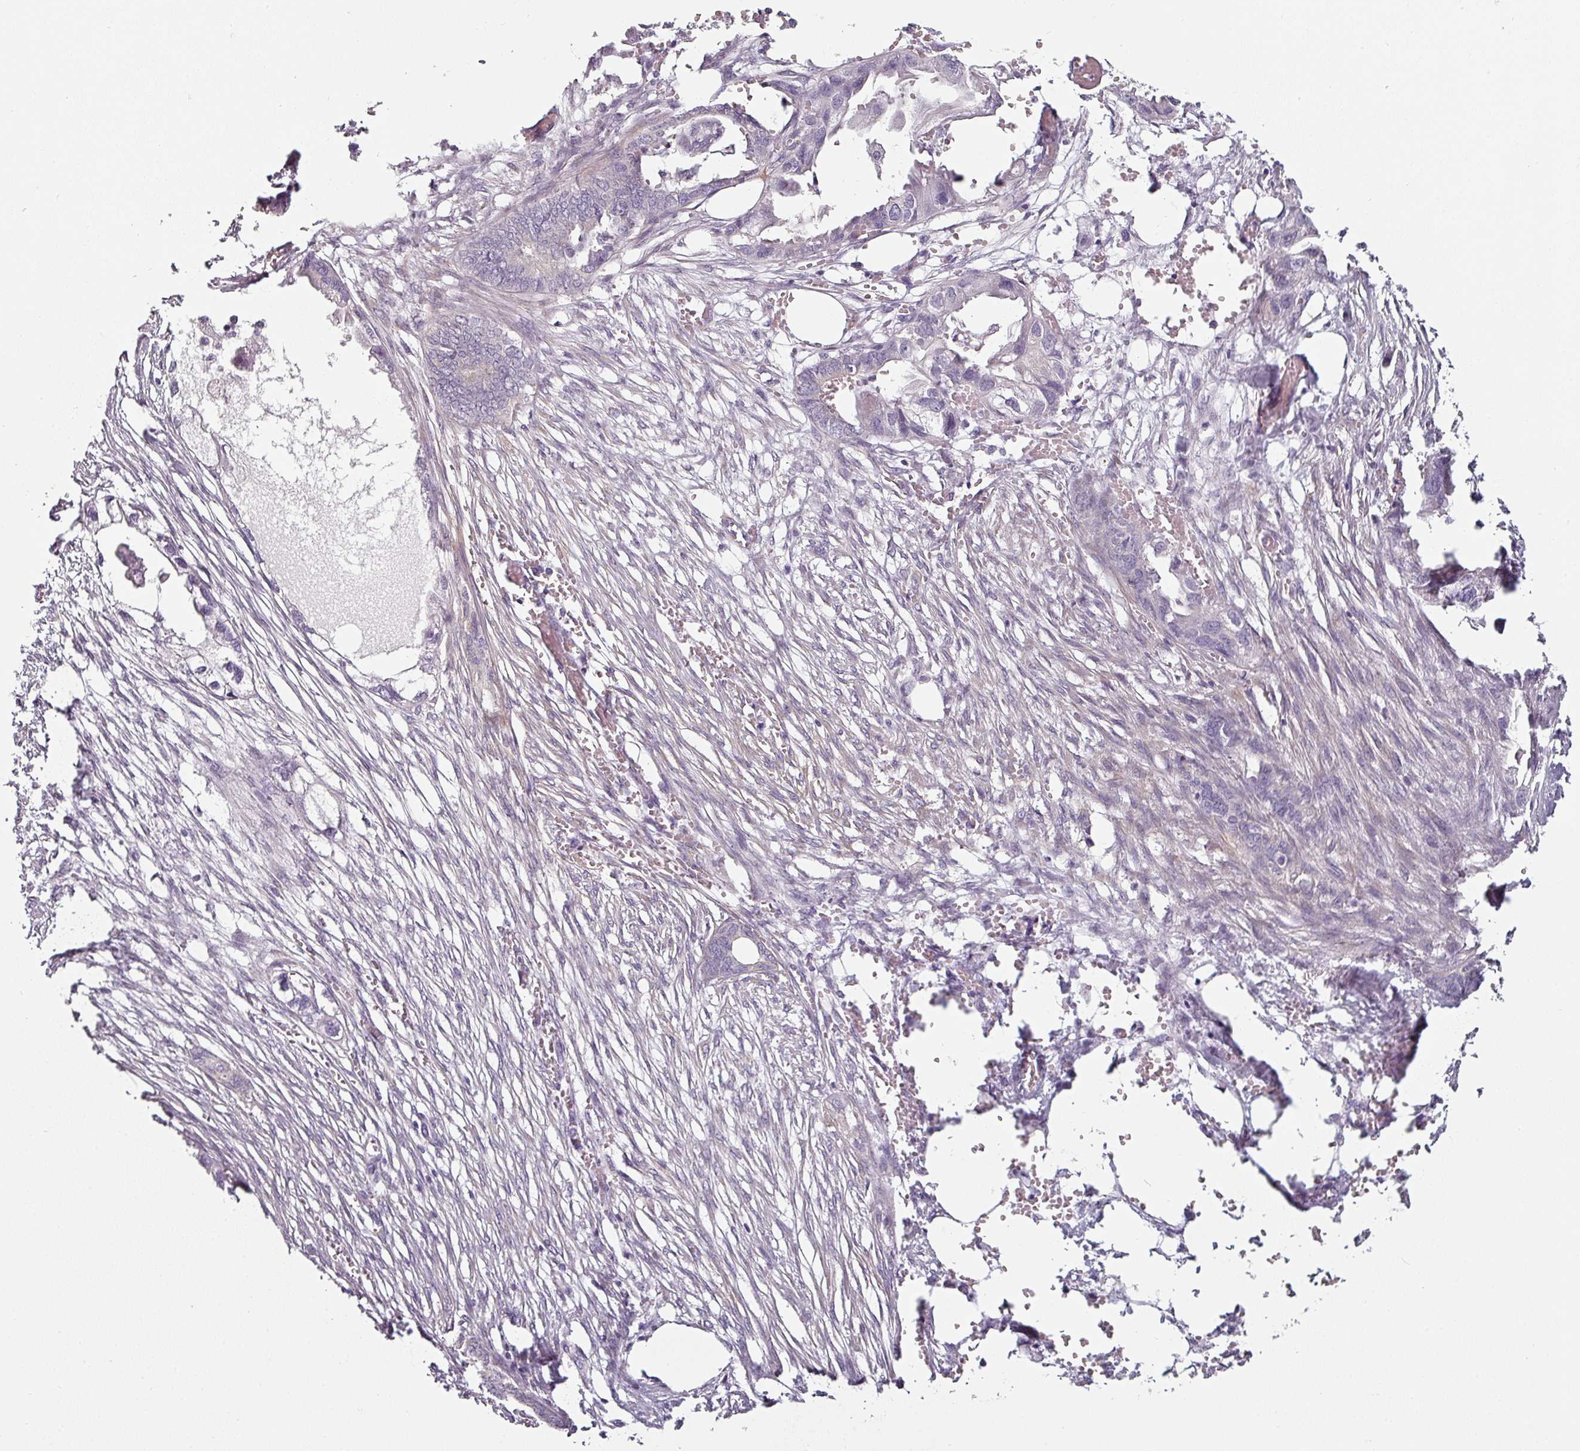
{"staining": {"intensity": "negative", "quantity": "none", "location": "none"}, "tissue": "endometrial cancer", "cell_type": "Tumor cells", "image_type": "cancer", "snomed": [{"axis": "morphology", "description": "Adenocarcinoma, NOS"}, {"axis": "morphology", "description": "Adenocarcinoma, metastatic, NOS"}, {"axis": "topography", "description": "Adipose tissue"}, {"axis": "topography", "description": "Endometrium"}], "caption": "The histopathology image displays no staining of tumor cells in endometrial cancer (metastatic adenocarcinoma).", "gene": "CAP2", "patient": {"sex": "female", "age": 67}}